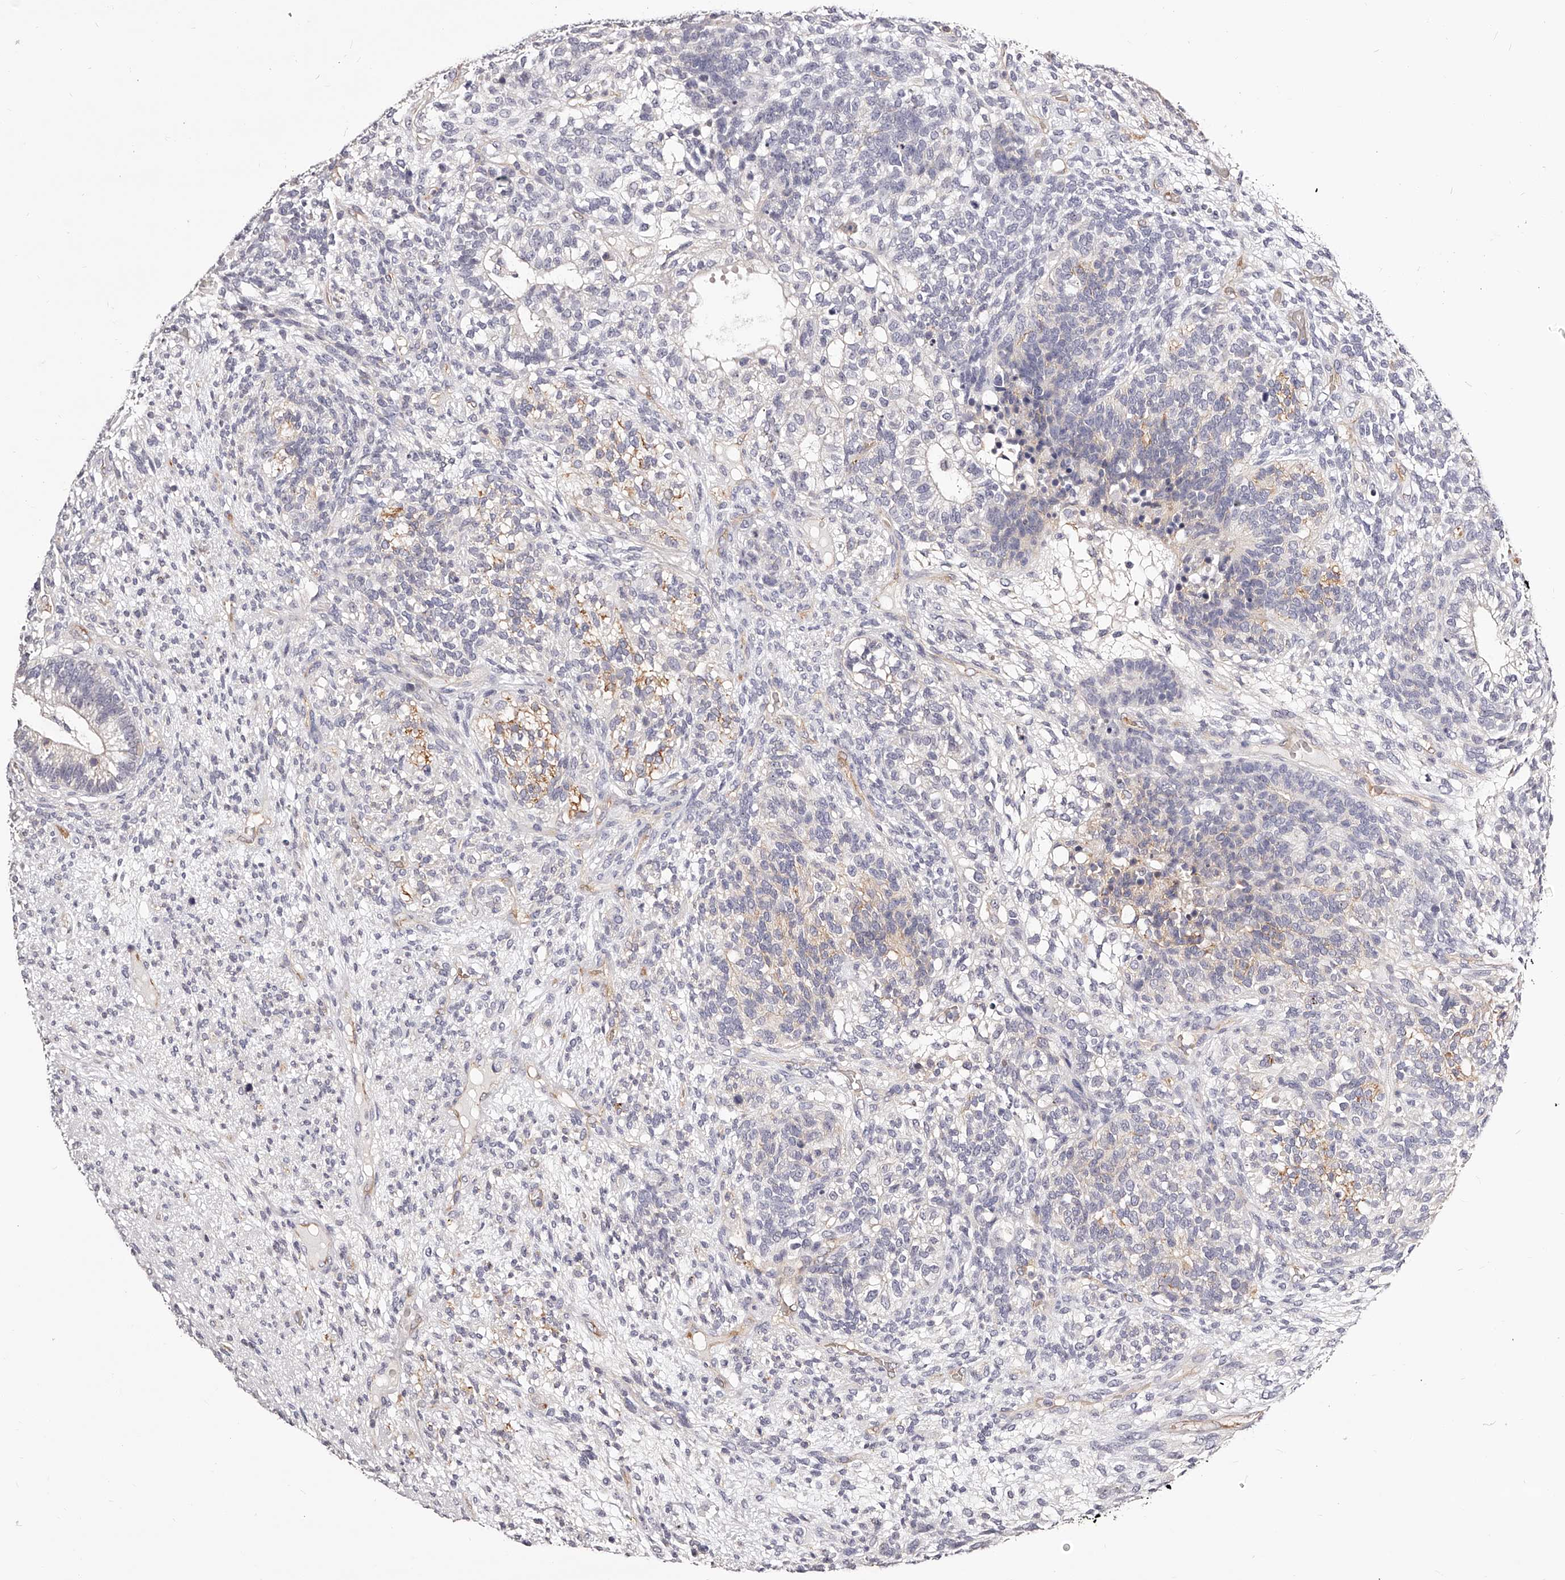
{"staining": {"intensity": "negative", "quantity": "none", "location": "none"}, "tissue": "testis cancer", "cell_type": "Tumor cells", "image_type": "cancer", "snomed": [{"axis": "morphology", "description": "Seminoma, NOS"}, {"axis": "morphology", "description": "Carcinoma, Embryonal, NOS"}, {"axis": "topography", "description": "Testis"}], "caption": "This is an immunohistochemistry (IHC) micrograph of testis seminoma. There is no positivity in tumor cells.", "gene": "CD82", "patient": {"sex": "male", "age": 28}}